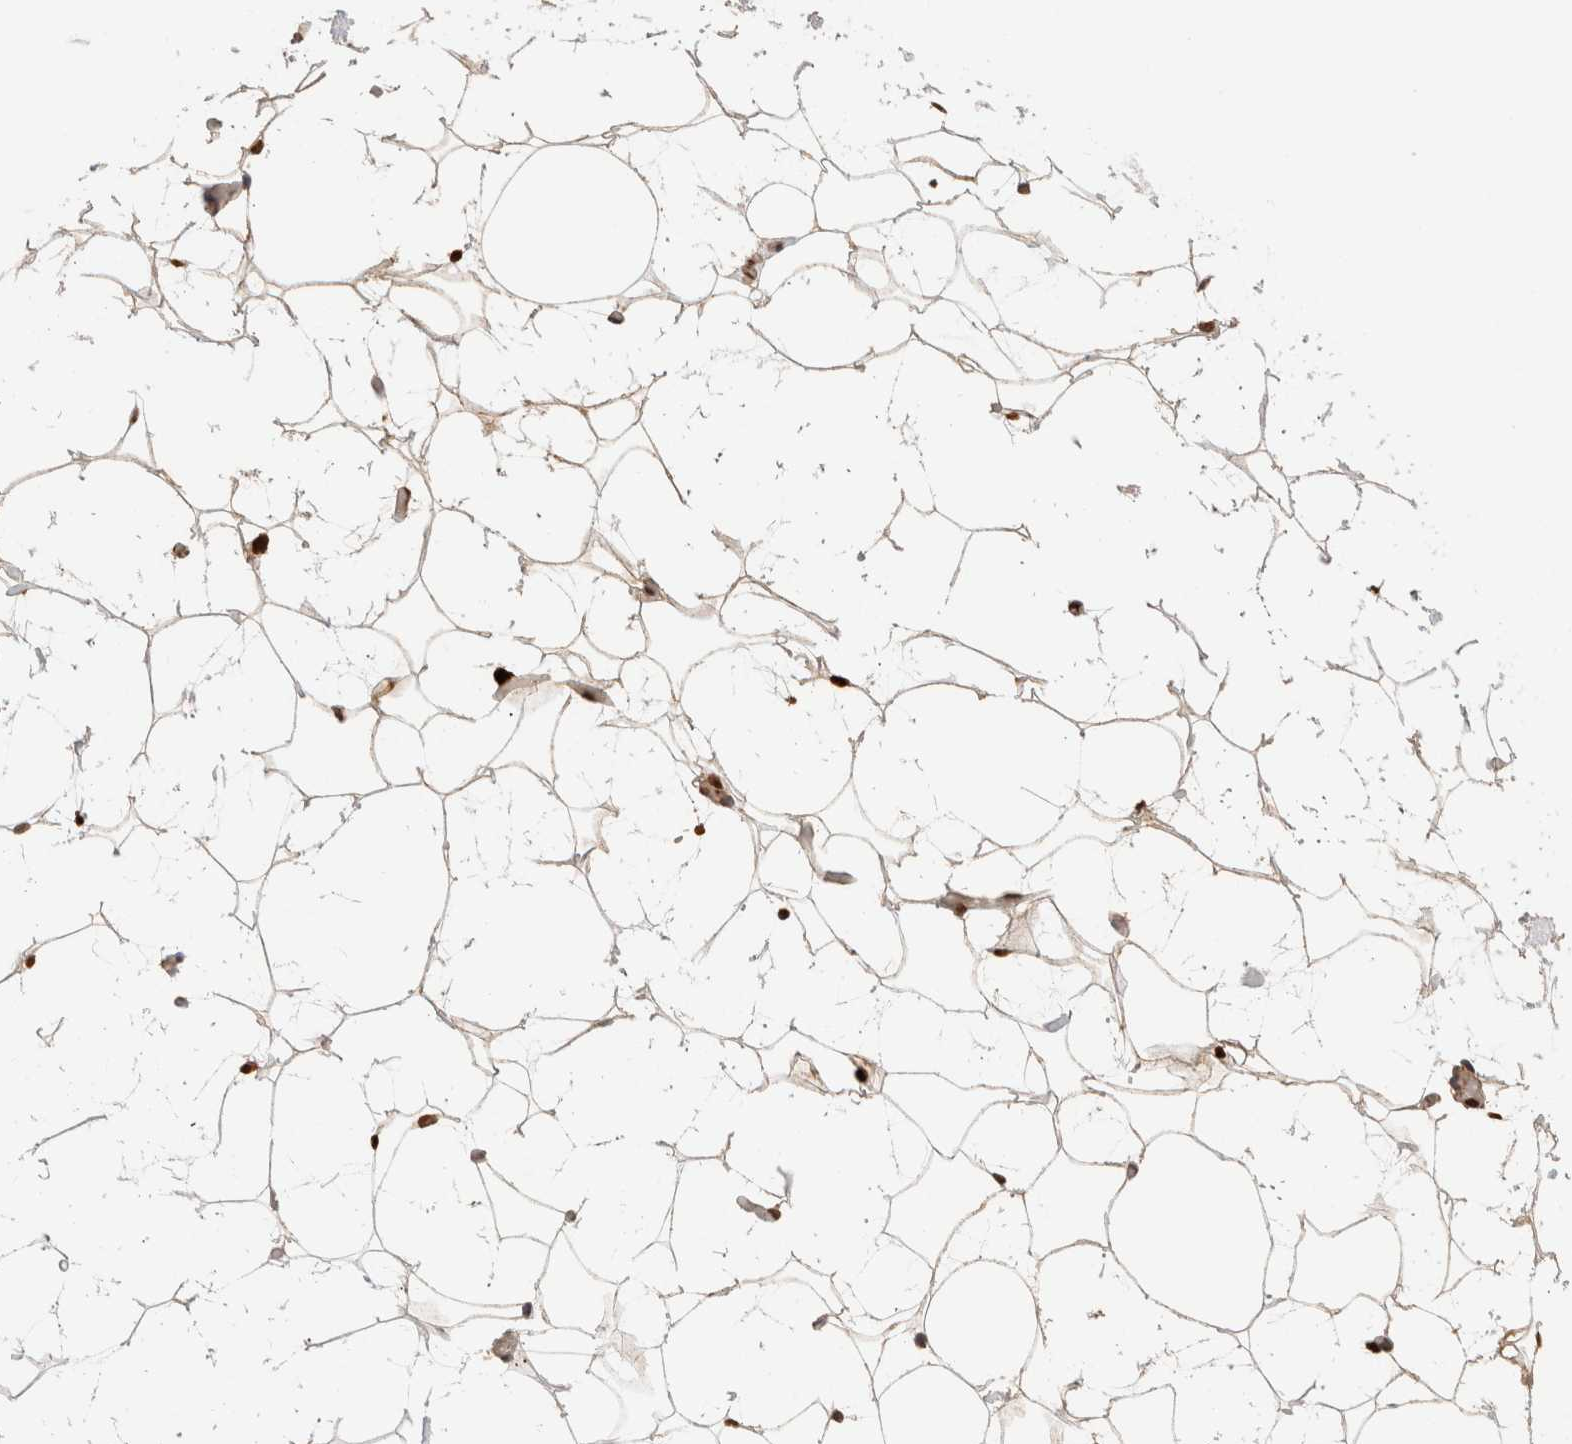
{"staining": {"intensity": "negative", "quantity": "none", "location": "none"}, "tissue": "adipose tissue", "cell_type": "Adipocytes", "image_type": "normal", "snomed": [{"axis": "morphology", "description": "Normal tissue, NOS"}, {"axis": "morphology", "description": "Fibrosis, NOS"}, {"axis": "topography", "description": "Breast"}, {"axis": "topography", "description": "Adipose tissue"}], "caption": "This is an immunohistochemistry image of unremarkable human adipose tissue. There is no positivity in adipocytes.", "gene": "SCGB2A2", "patient": {"sex": "female", "age": 39}}